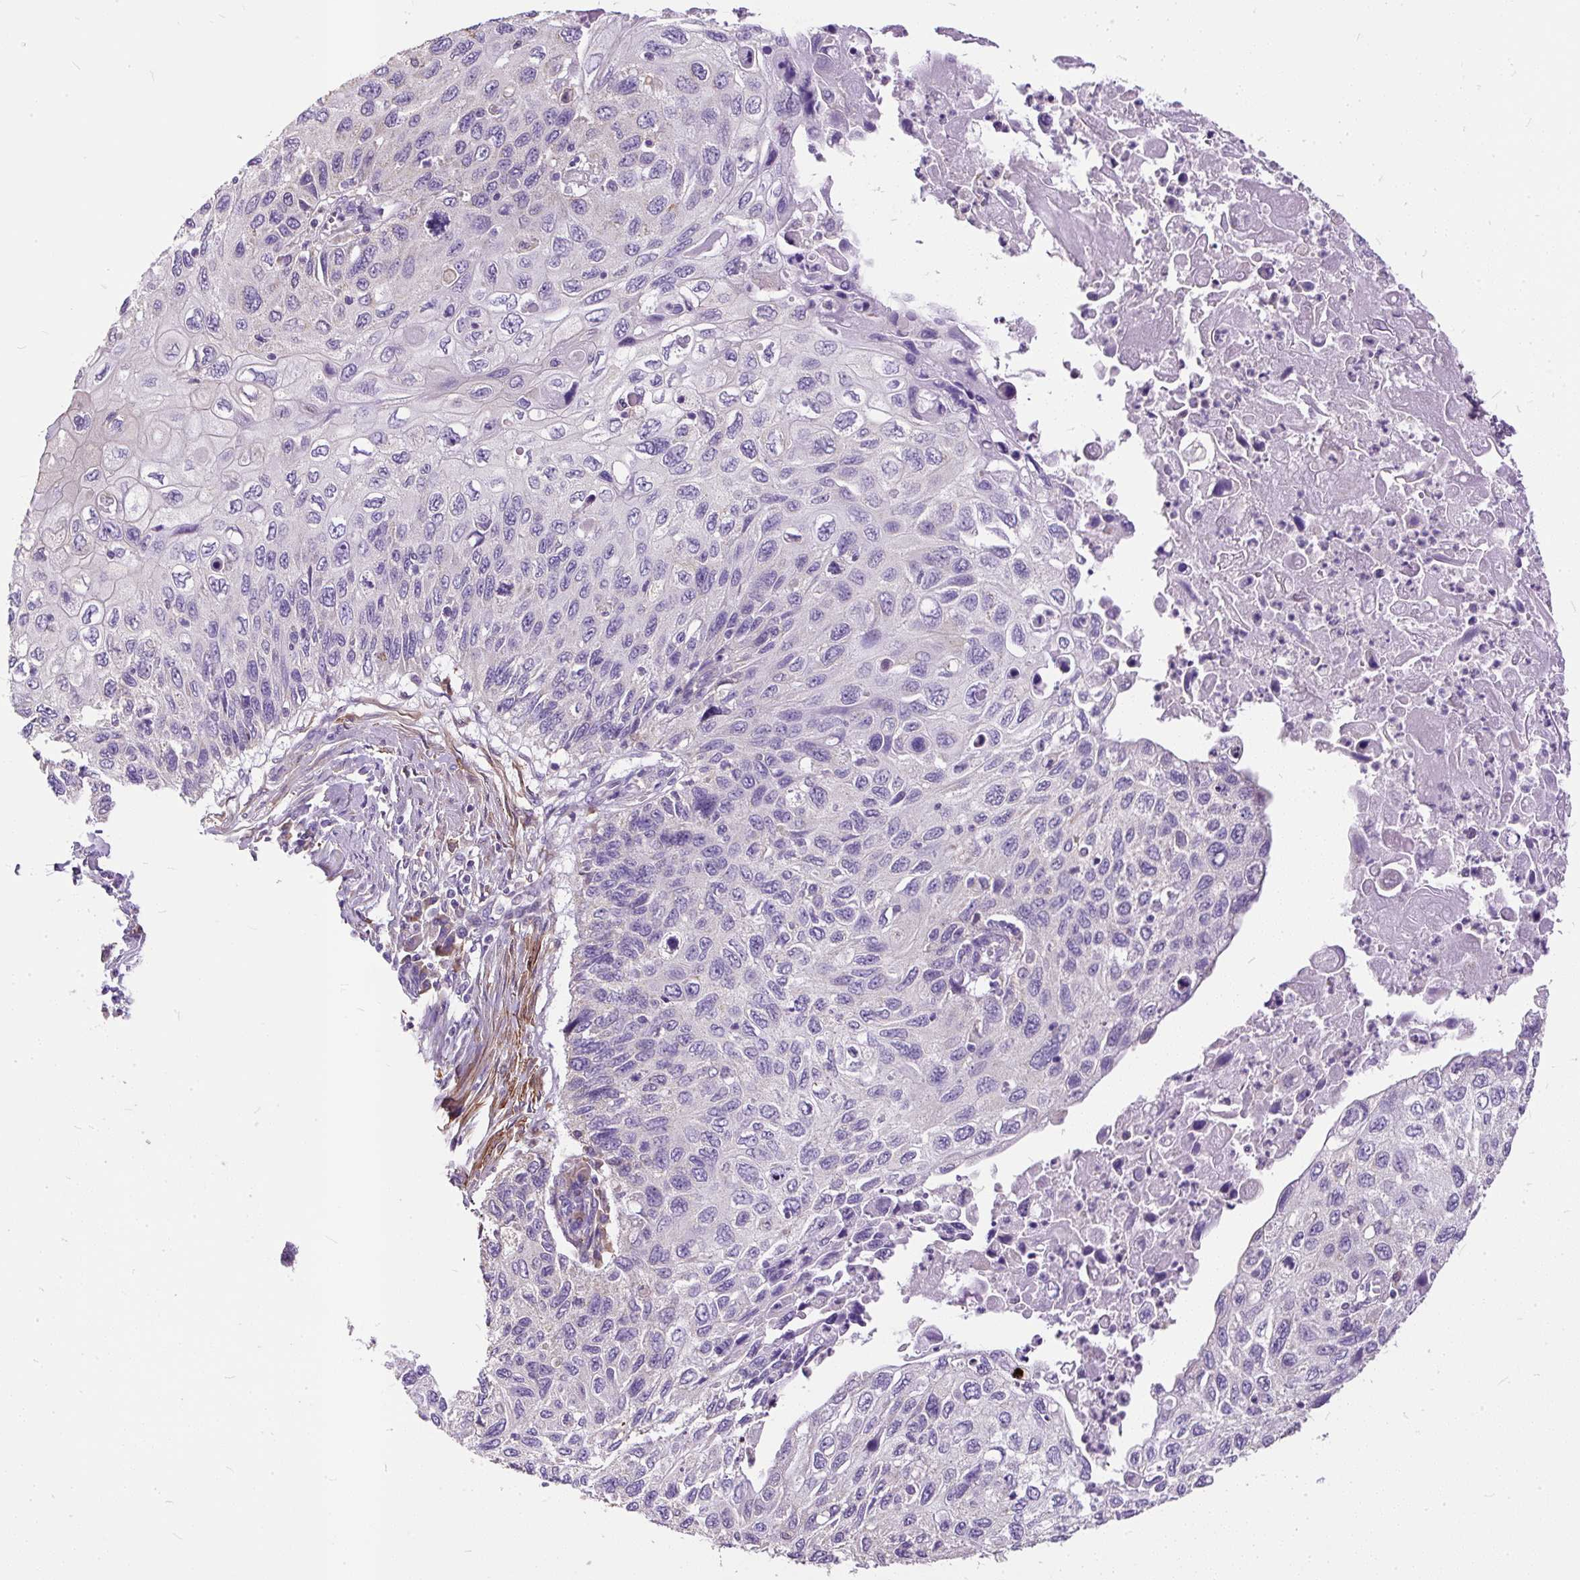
{"staining": {"intensity": "negative", "quantity": "none", "location": "none"}, "tissue": "cervical cancer", "cell_type": "Tumor cells", "image_type": "cancer", "snomed": [{"axis": "morphology", "description": "Squamous cell carcinoma, NOS"}, {"axis": "topography", "description": "Cervix"}], "caption": "Immunohistochemistry (IHC) histopathology image of neoplastic tissue: human squamous cell carcinoma (cervical) stained with DAB (3,3'-diaminobenzidine) displays no significant protein positivity in tumor cells.", "gene": "GBX1", "patient": {"sex": "female", "age": 70}}